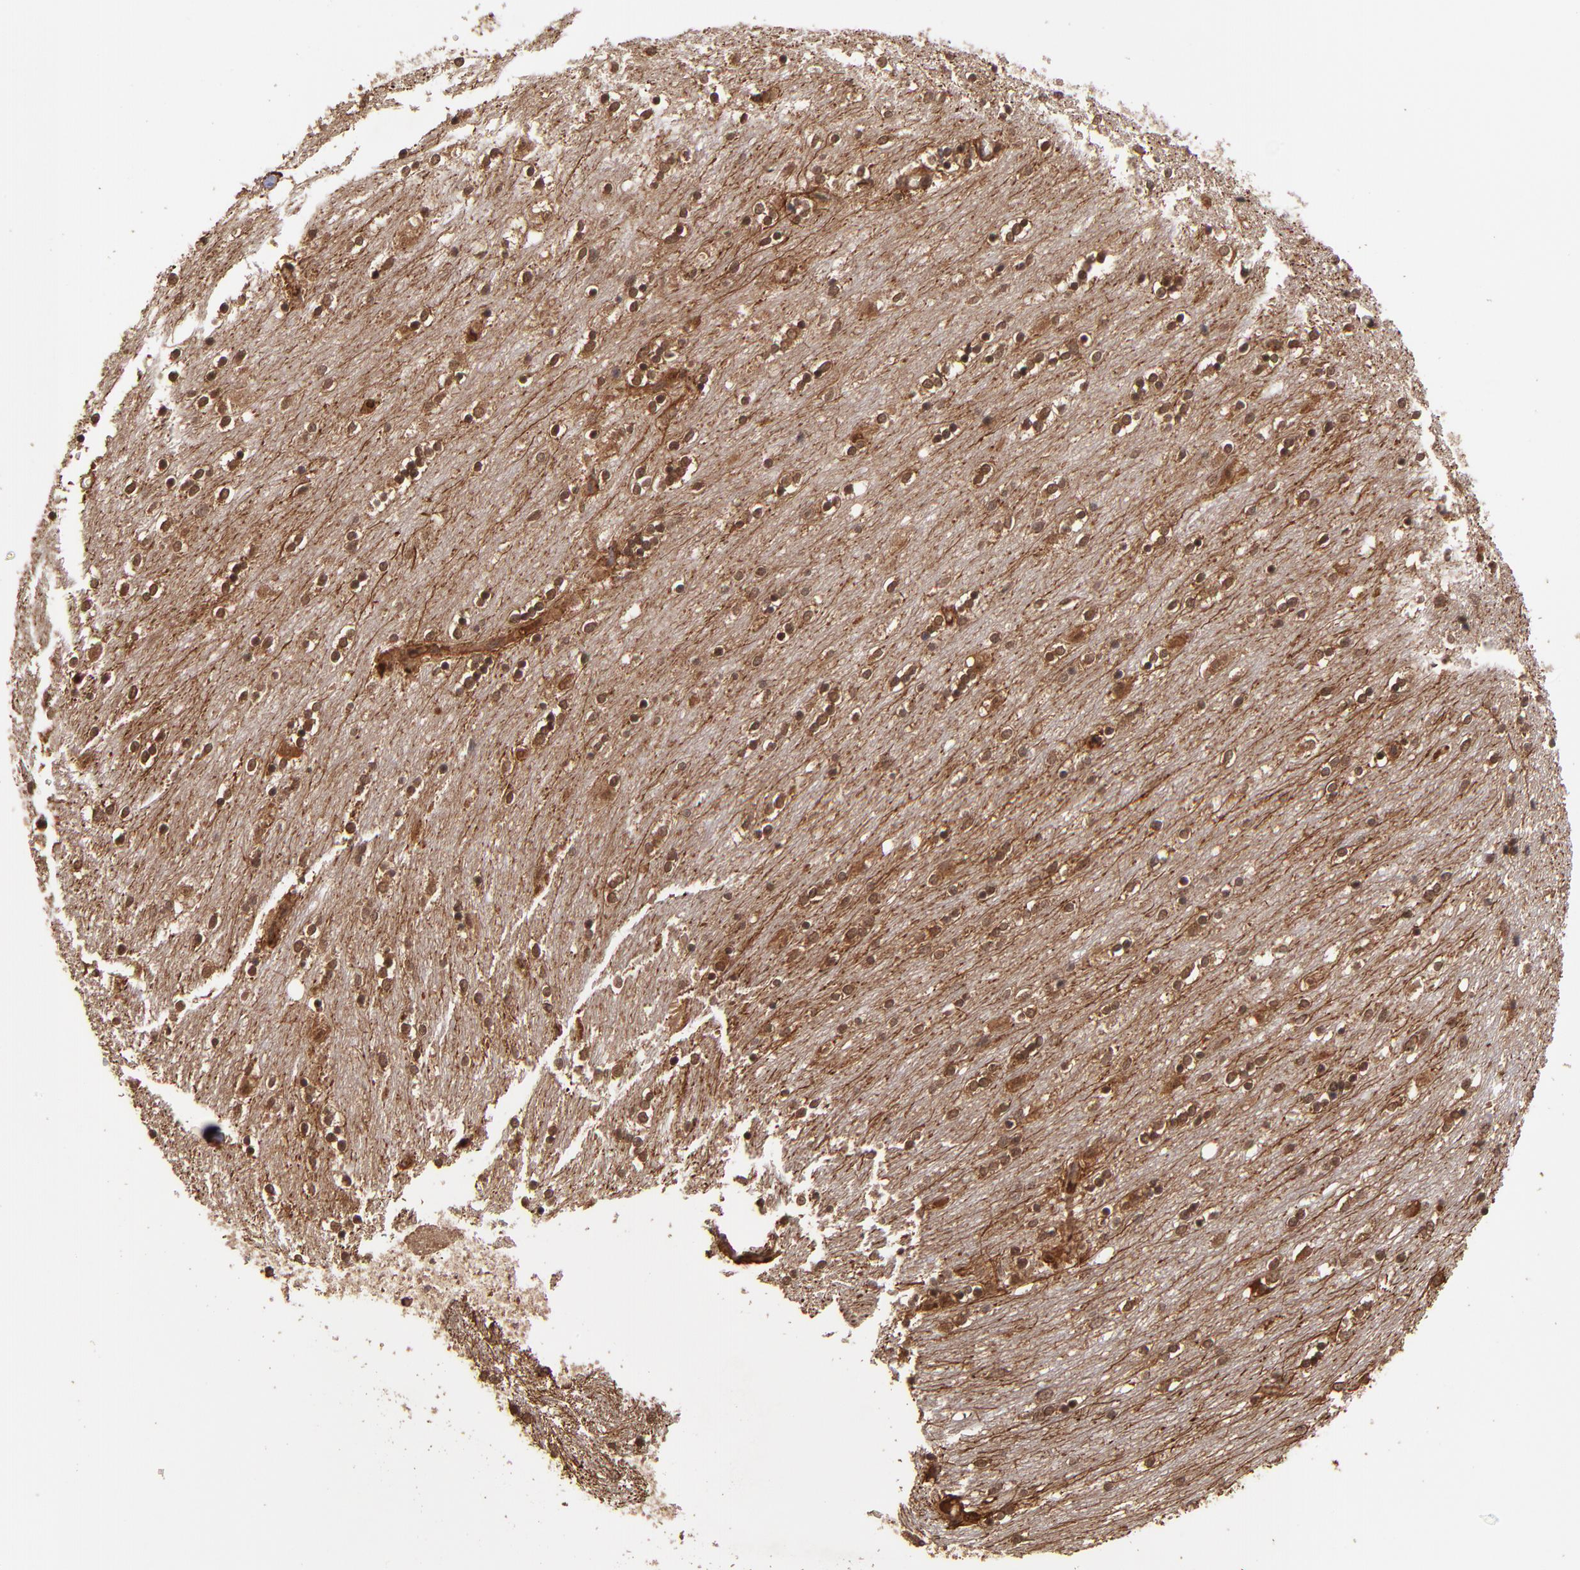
{"staining": {"intensity": "strong", "quantity": ">75%", "location": "cytoplasmic/membranous"}, "tissue": "caudate", "cell_type": "Glial cells", "image_type": "normal", "snomed": [{"axis": "morphology", "description": "Normal tissue, NOS"}, {"axis": "topography", "description": "Lateral ventricle wall"}], "caption": "Strong cytoplasmic/membranous protein expression is appreciated in approximately >75% of glial cells in caudate.", "gene": "NFE2L2", "patient": {"sex": "female", "age": 54}}